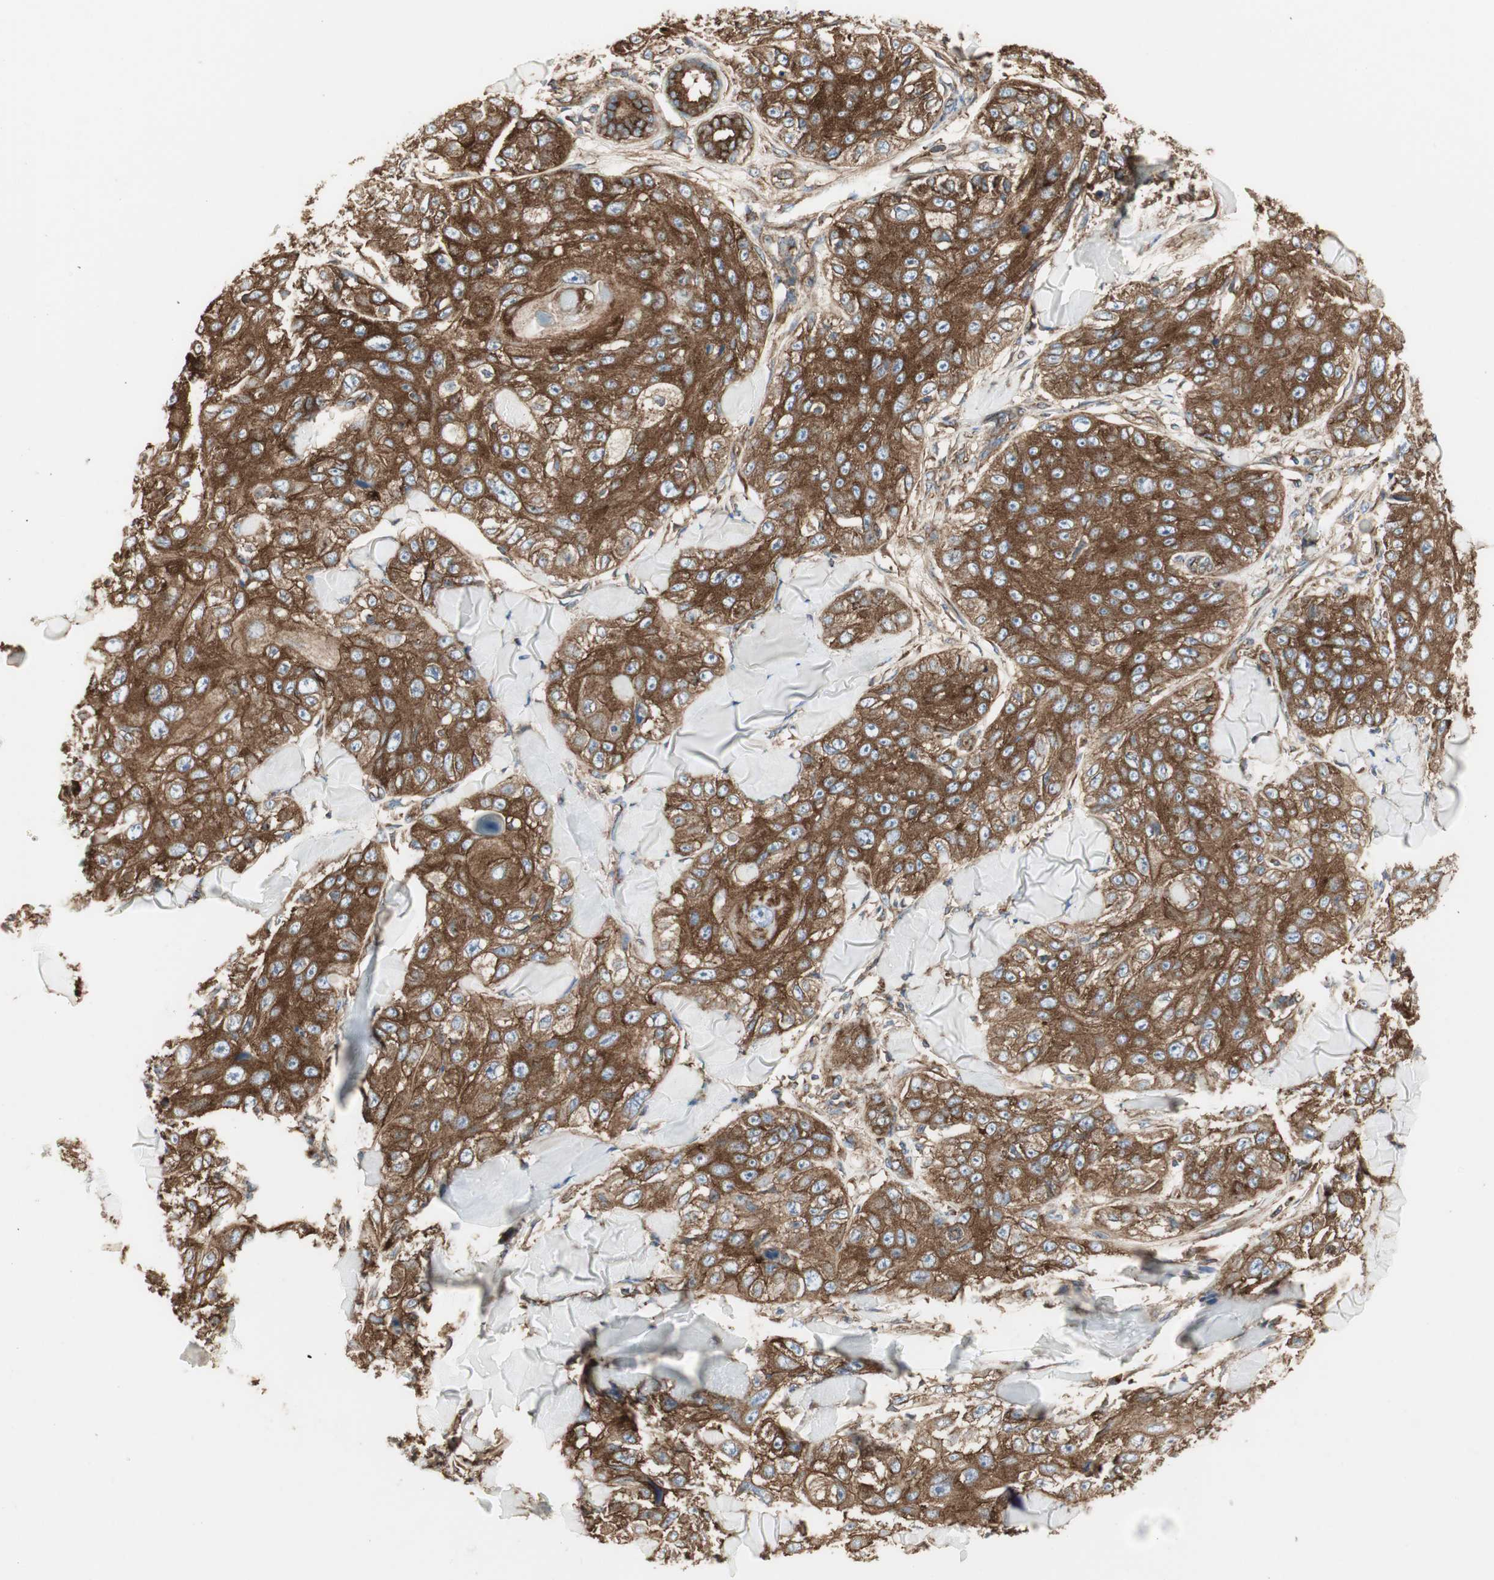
{"staining": {"intensity": "strong", "quantity": ">75%", "location": "cytoplasmic/membranous"}, "tissue": "skin cancer", "cell_type": "Tumor cells", "image_type": "cancer", "snomed": [{"axis": "morphology", "description": "Squamous cell carcinoma, NOS"}, {"axis": "topography", "description": "Skin"}], "caption": "Skin squamous cell carcinoma stained with a protein marker displays strong staining in tumor cells.", "gene": "H6PD", "patient": {"sex": "male", "age": 86}}